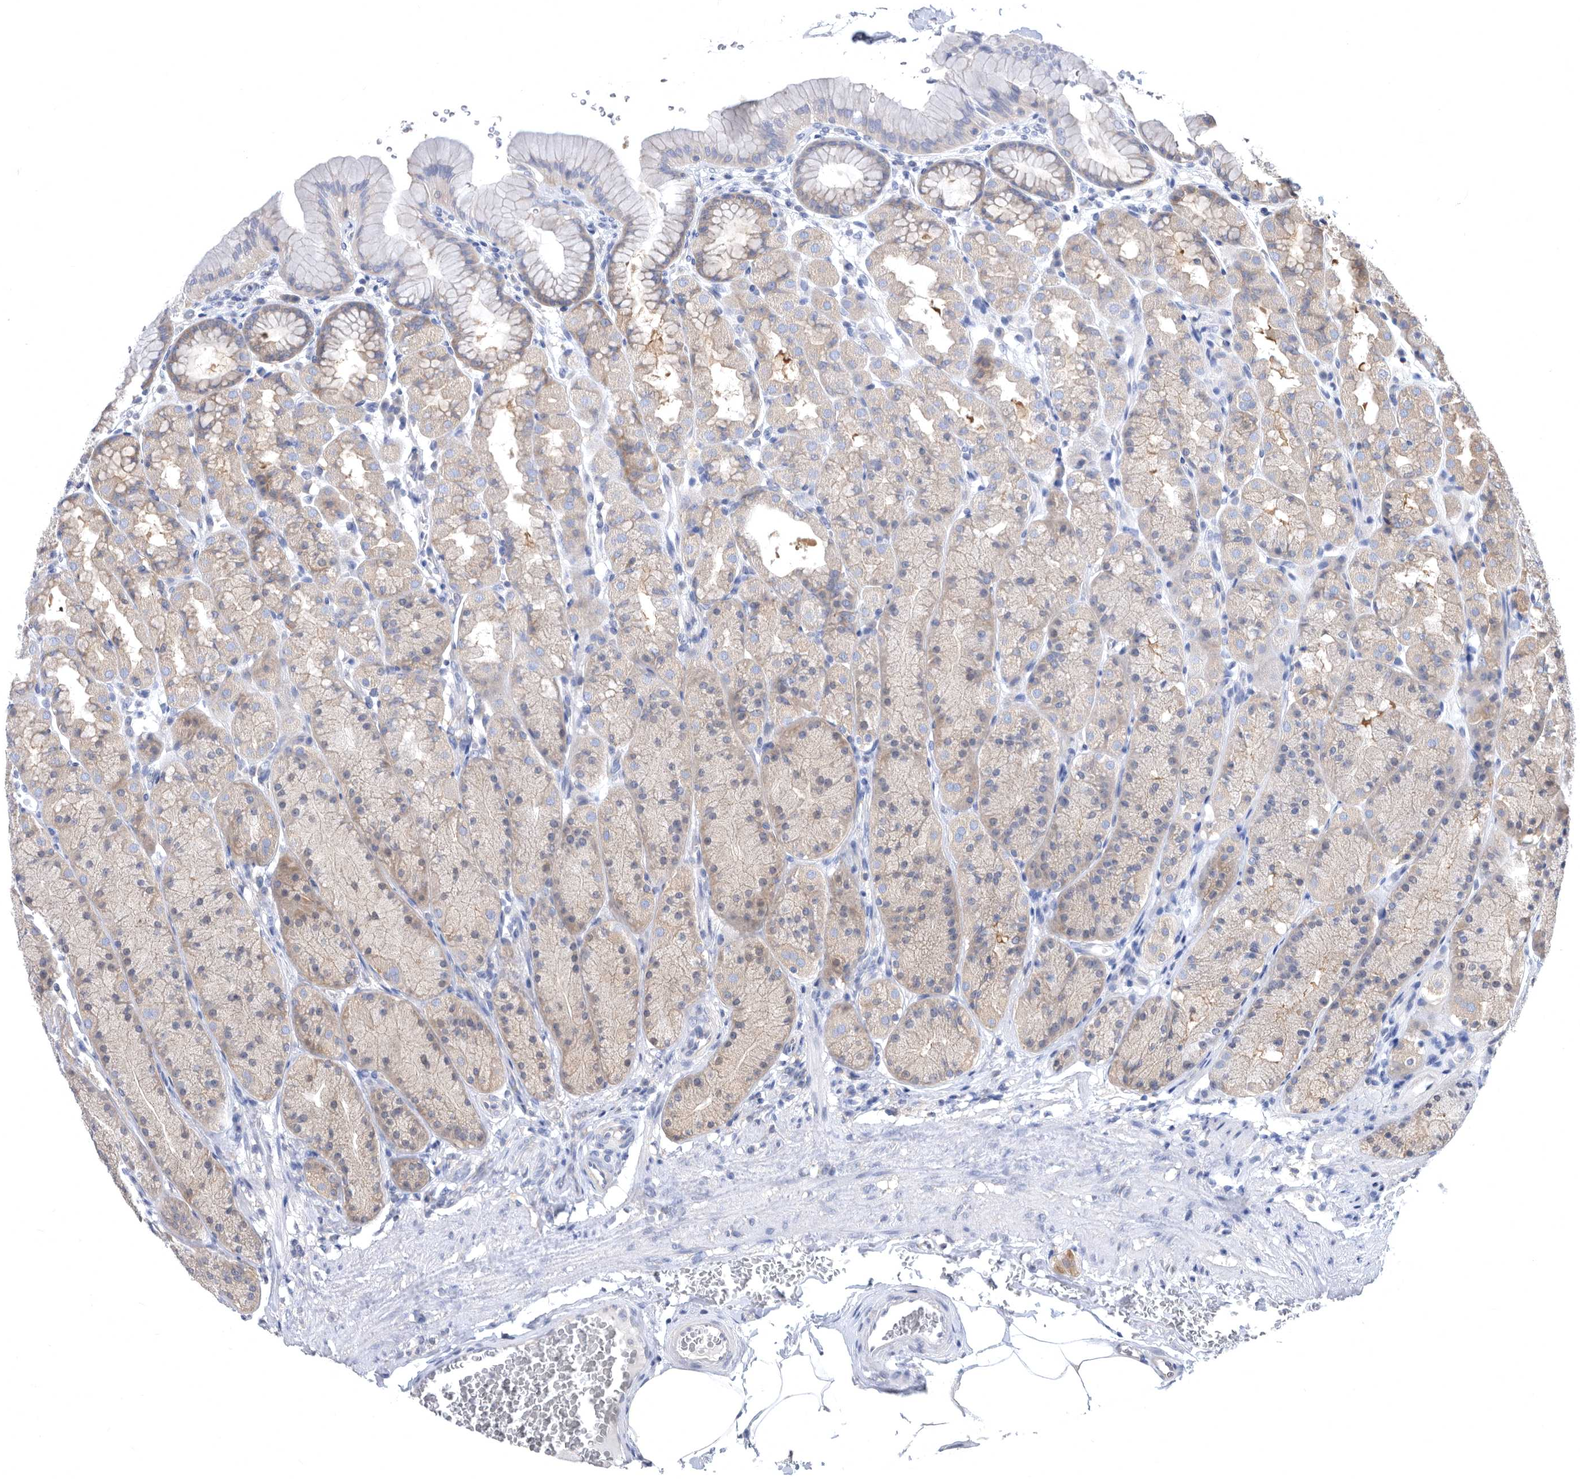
{"staining": {"intensity": "moderate", "quantity": "25%-75%", "location": "cytoplasmic/membranous"}, "tissue": "stomach", "cell_type": "Glandular cells", "image_type": "normal", "snomed": [{"axis": "morphology", "description": "Normal tissue, NOS"}, {"axis": "topography", "description": "Stomach"}], "caption": "DAB (3,3'-diaminobenzidine) immunohistochemical staining of normal human stomach exhibits moderate cytoplasmic/membranous protein staining in about 25%-75% of glandular cells.", "gene": "CCT4", "patient": {"sex": "male", "age": 42}}